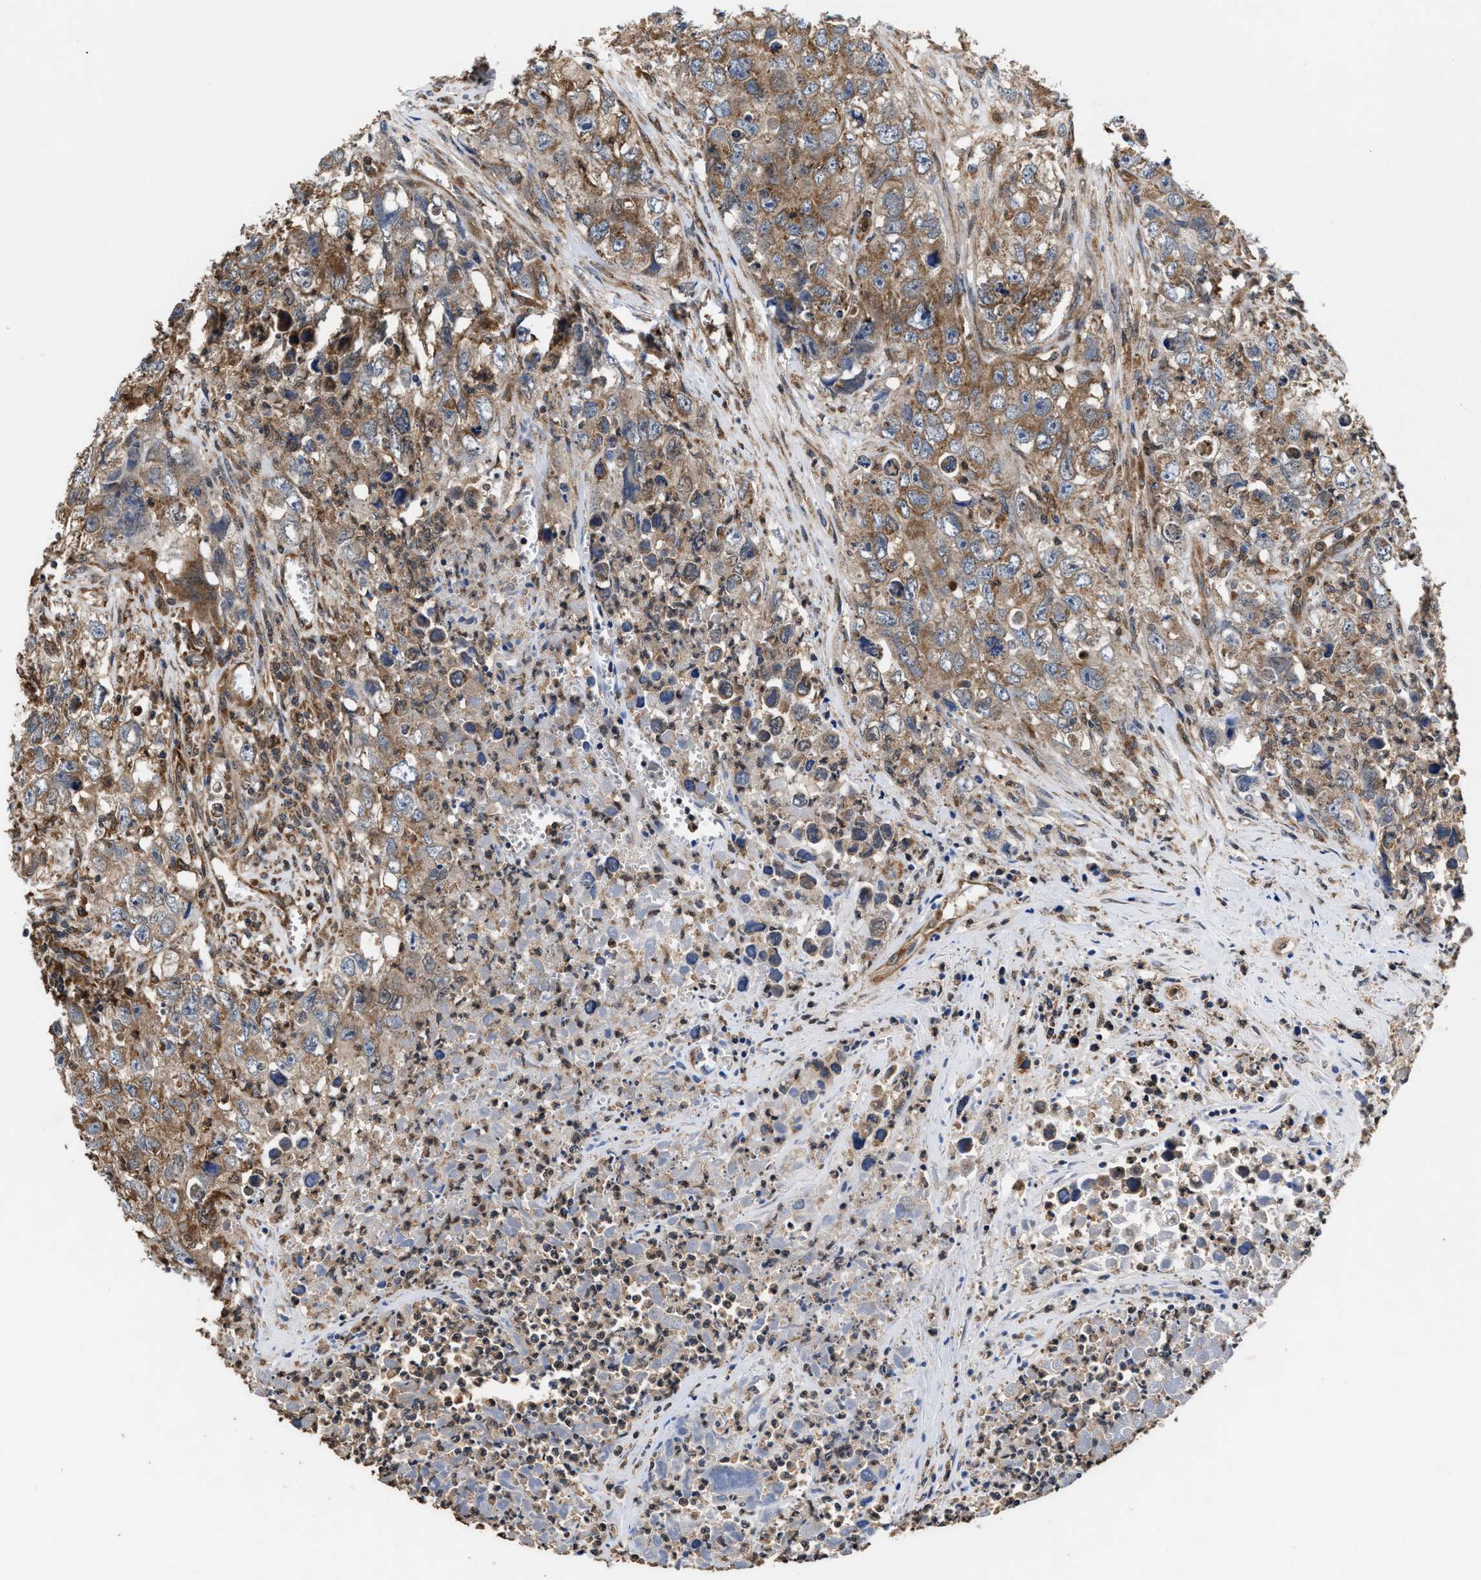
{"staining": {"intensity": "moderate", "quantity": ">75%", "location": "cytoplasmic/membranous"}, "tissue": "testis cancer", "cell_type": "Tumor cells", "image_type": "cancer", "snomed": [{"axis": "morphology", "description": "Seminoma, NOS"}, {"axis": "morphology", "description": "Carcinoma, Embryonal, NOS"}, {"axis": "topography", "description": "Testis"}], "caption": "This photomicrograph exhibits embryonal carcinoma (testis) stained with IHC to label a protein in brown. The cytoplasmic/membranous of tumor cells show moderate positivity for the protein. Nuclei are counter-stained blue.", "gene": "ACLY", "patient": {"sex": "male", "age": 43}}